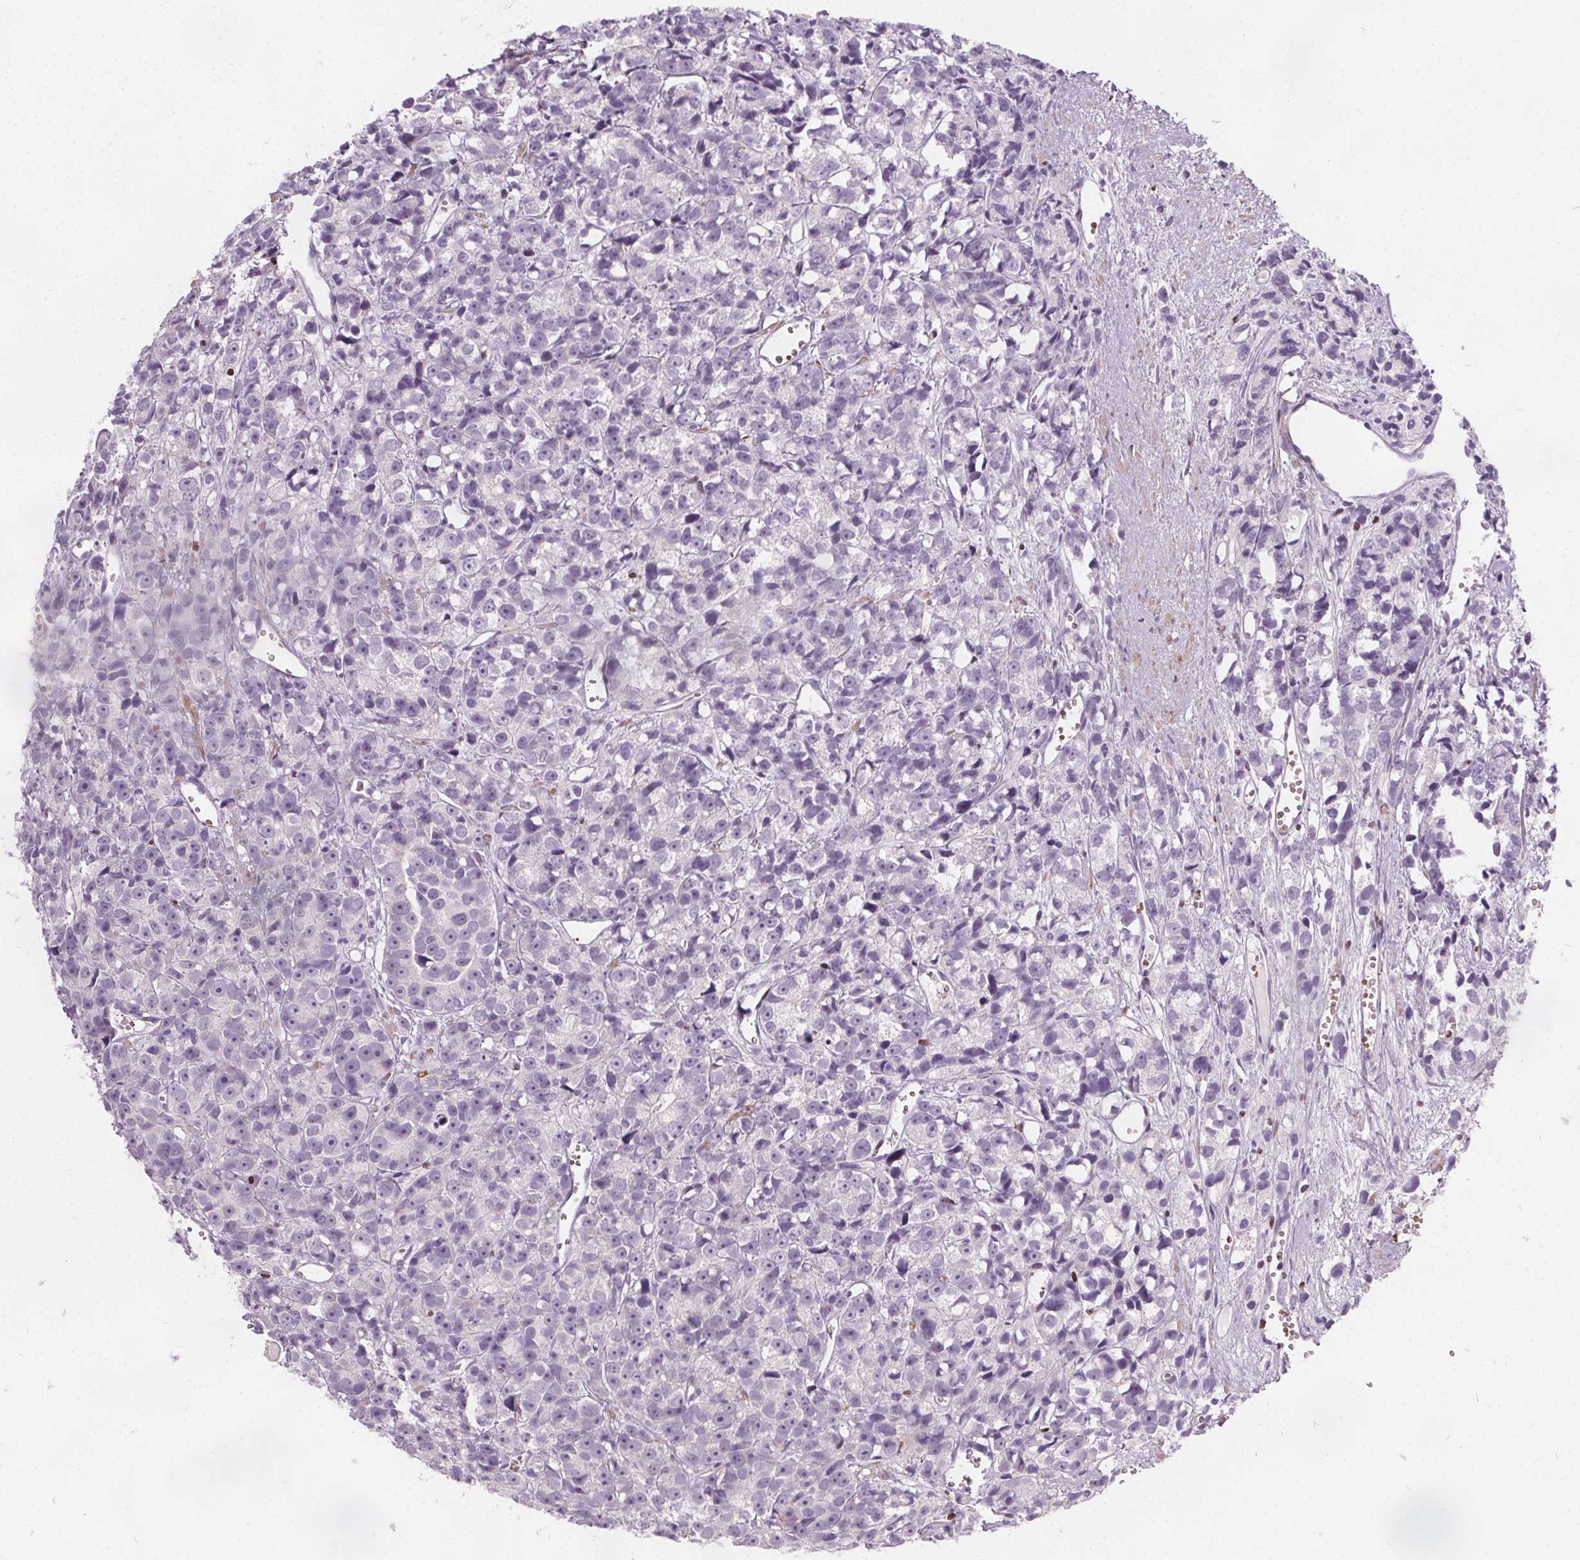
{"staining": {"intensity": "negative", "quantity": "none", "location": "none"}, "tissue": "prostate cancer", "cell_type": "Tumor cells", "image_type": "cancer", "snomed": [{"axis": "morphology", "description": "Adenocarcinoma, High grade"}, {"axis": "topography", "description": "Prostate"}], "caption": "Immunohistochemical staining of human high-grade adenocarcinoma (prostate) exhibits no significant expression in tumor cells.", "gene": "ISLR2", "patient": {"sex": "male", "age": 77}}